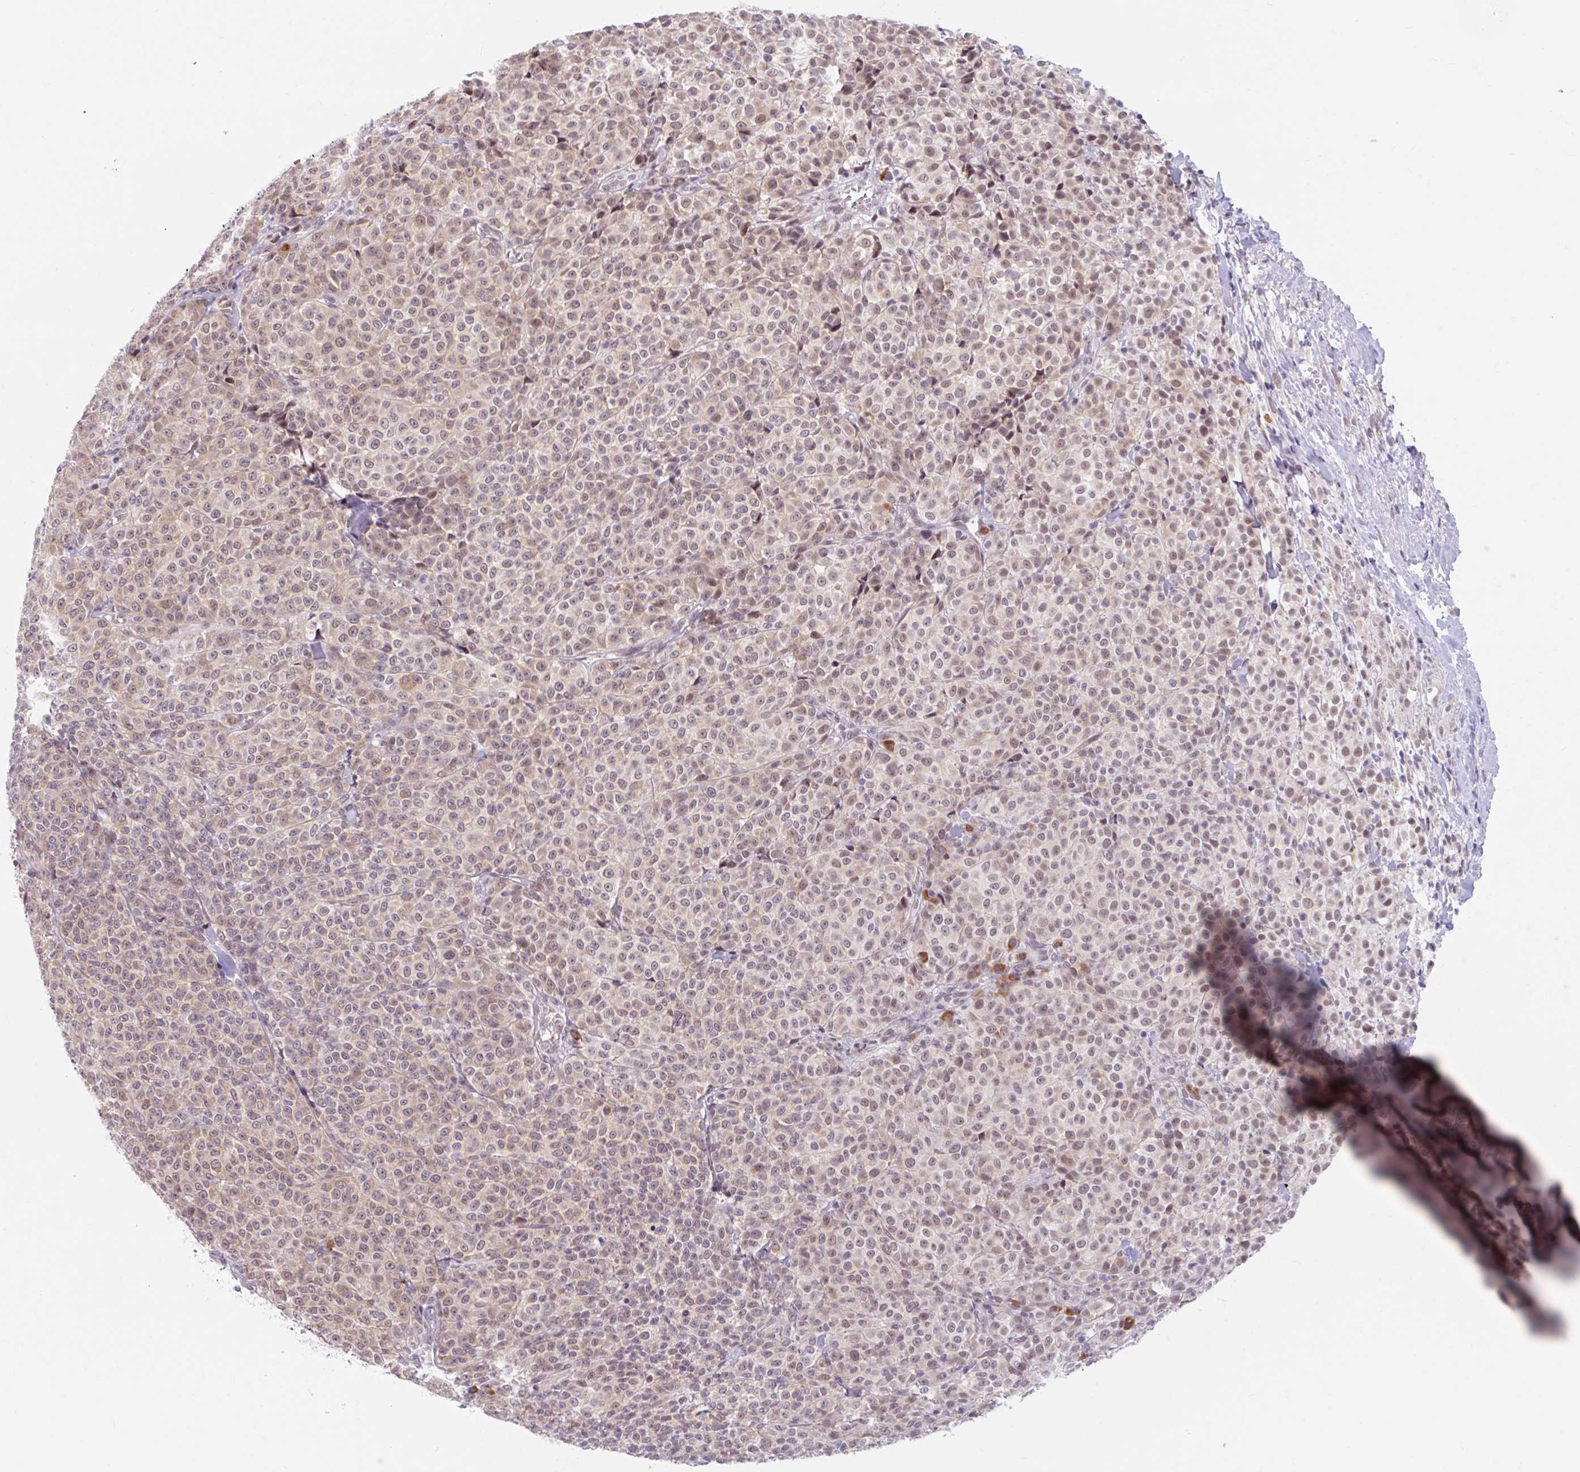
{"staining": {"intensity": "weak", "quantity": ">75%", "location": "cytoplasmic/membranous"}, "tissue": "melanoma", "cell_type": "Tumor cells", "image_type": "cancer", "snomed": [{"axis": "morphology", "description": "Normal tissue, NOS"}, {"axis": "morphology", "description": "Malignant melanoma, NOS"}, {"axis": "topography", "description": "Skin"}], "caption": "Immunohistochemical staining of human malignant melanoma demonstrates low levels of weak cytoplasmic/membranous staining in approximately >75% of tumor cells.", "gene": "SRSF10", "patient": {"sex": "female", "age": 34}}